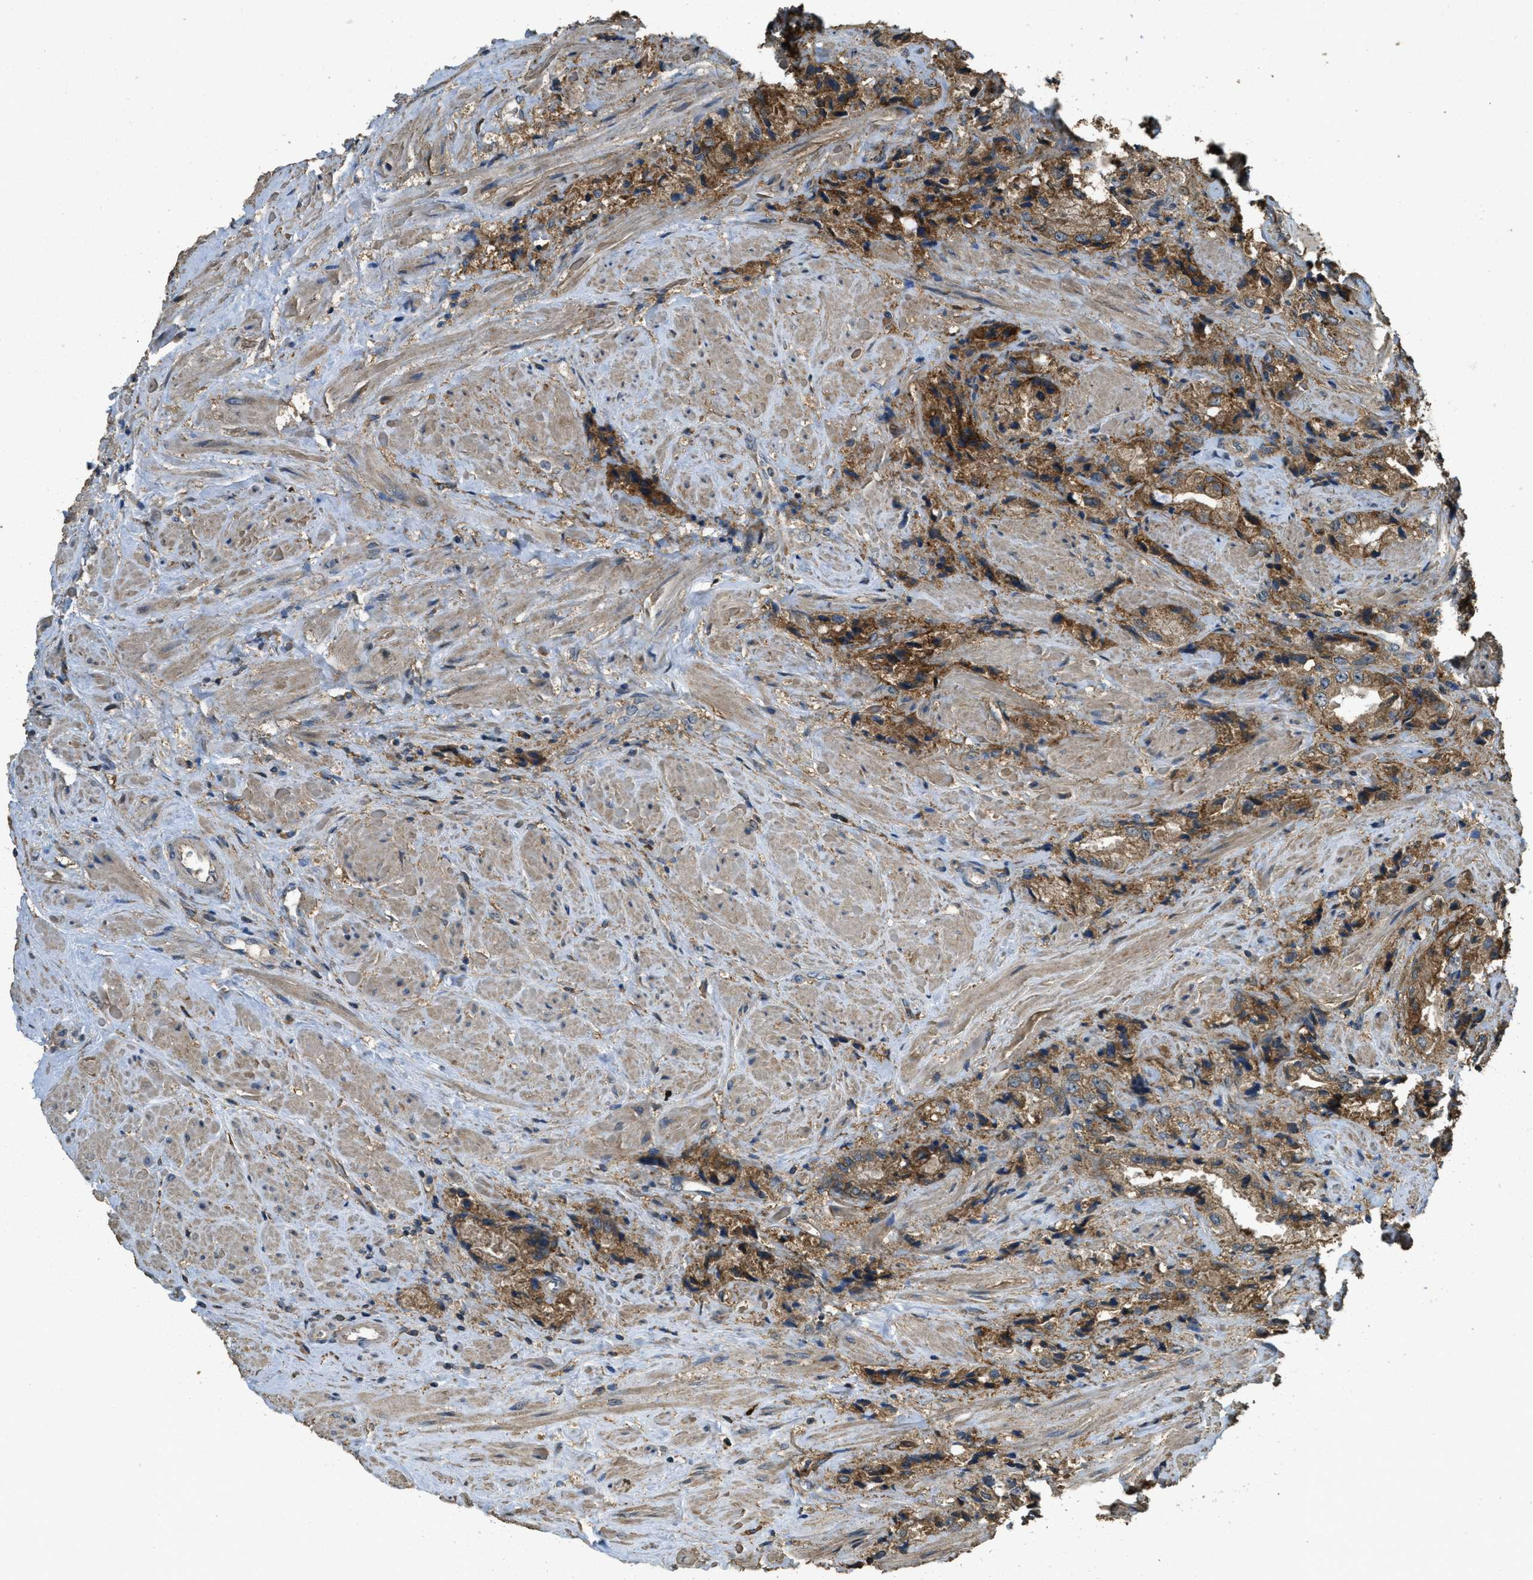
{"staining": {"intensity": "moderate", "quantity": ">75%", "location": "cytoplasmic/membranous"}, "tissue": "prostate cancer", "cell_type": "Tumor cells", "image_type": "cancer", "snomed": [{"axis": "morphology", "description": "Adenocarcinoma, High grade"}, {"axis": "topography", "description": "Prostate"}], "caption": "IHC (DAB (3,3'-diaminobenzidine)) staining of prostate cancer (high-grade adenocarcinoma) displays moderate cytoplasmic/membranous protein expression in about >75% of tumor cells.", "gene": "CD276", "patient": {"sex": "male", "age": 61}}